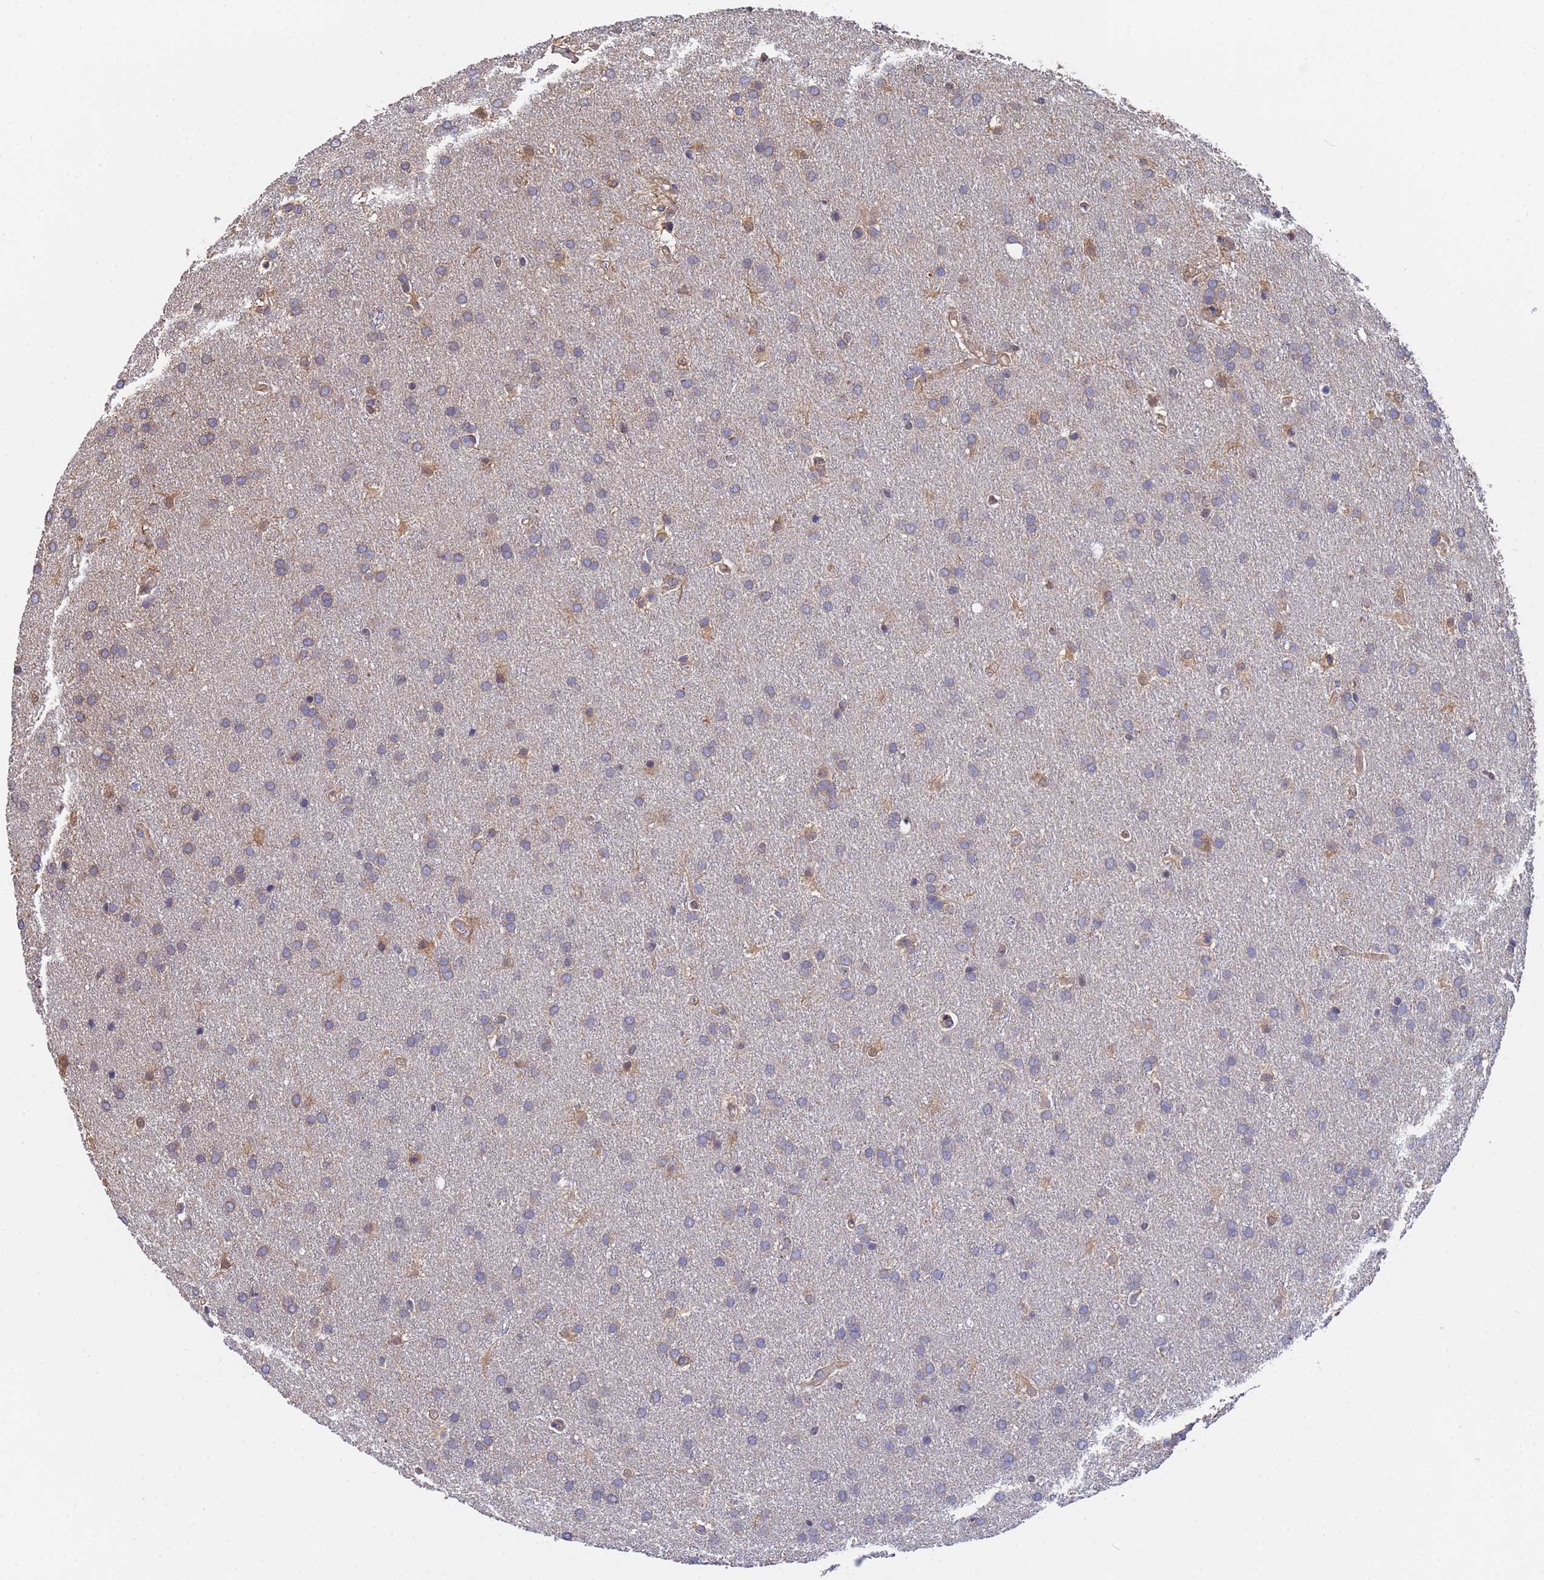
{"staining": {"intensity": "weak", "quantity": "25%-75%", "location": "cytoplasmic/membranous"}, "tissue": "glioma", "cell_type": "Tumor cells", "image_type": "cancer", "snomed": [{"axis": "morphology", "description": "Glioma, malignant, Low grade"}, {"axis": "topography", "description": "Brain"}], "caption": "Human glioma stained for a protein (brown) exhibits weak cytoplasmic/membranous positive staining in approximately 25%-75% of tumor cells.", "gene": "FAM25A", "patient": {"sex": "female", "age": 32}}